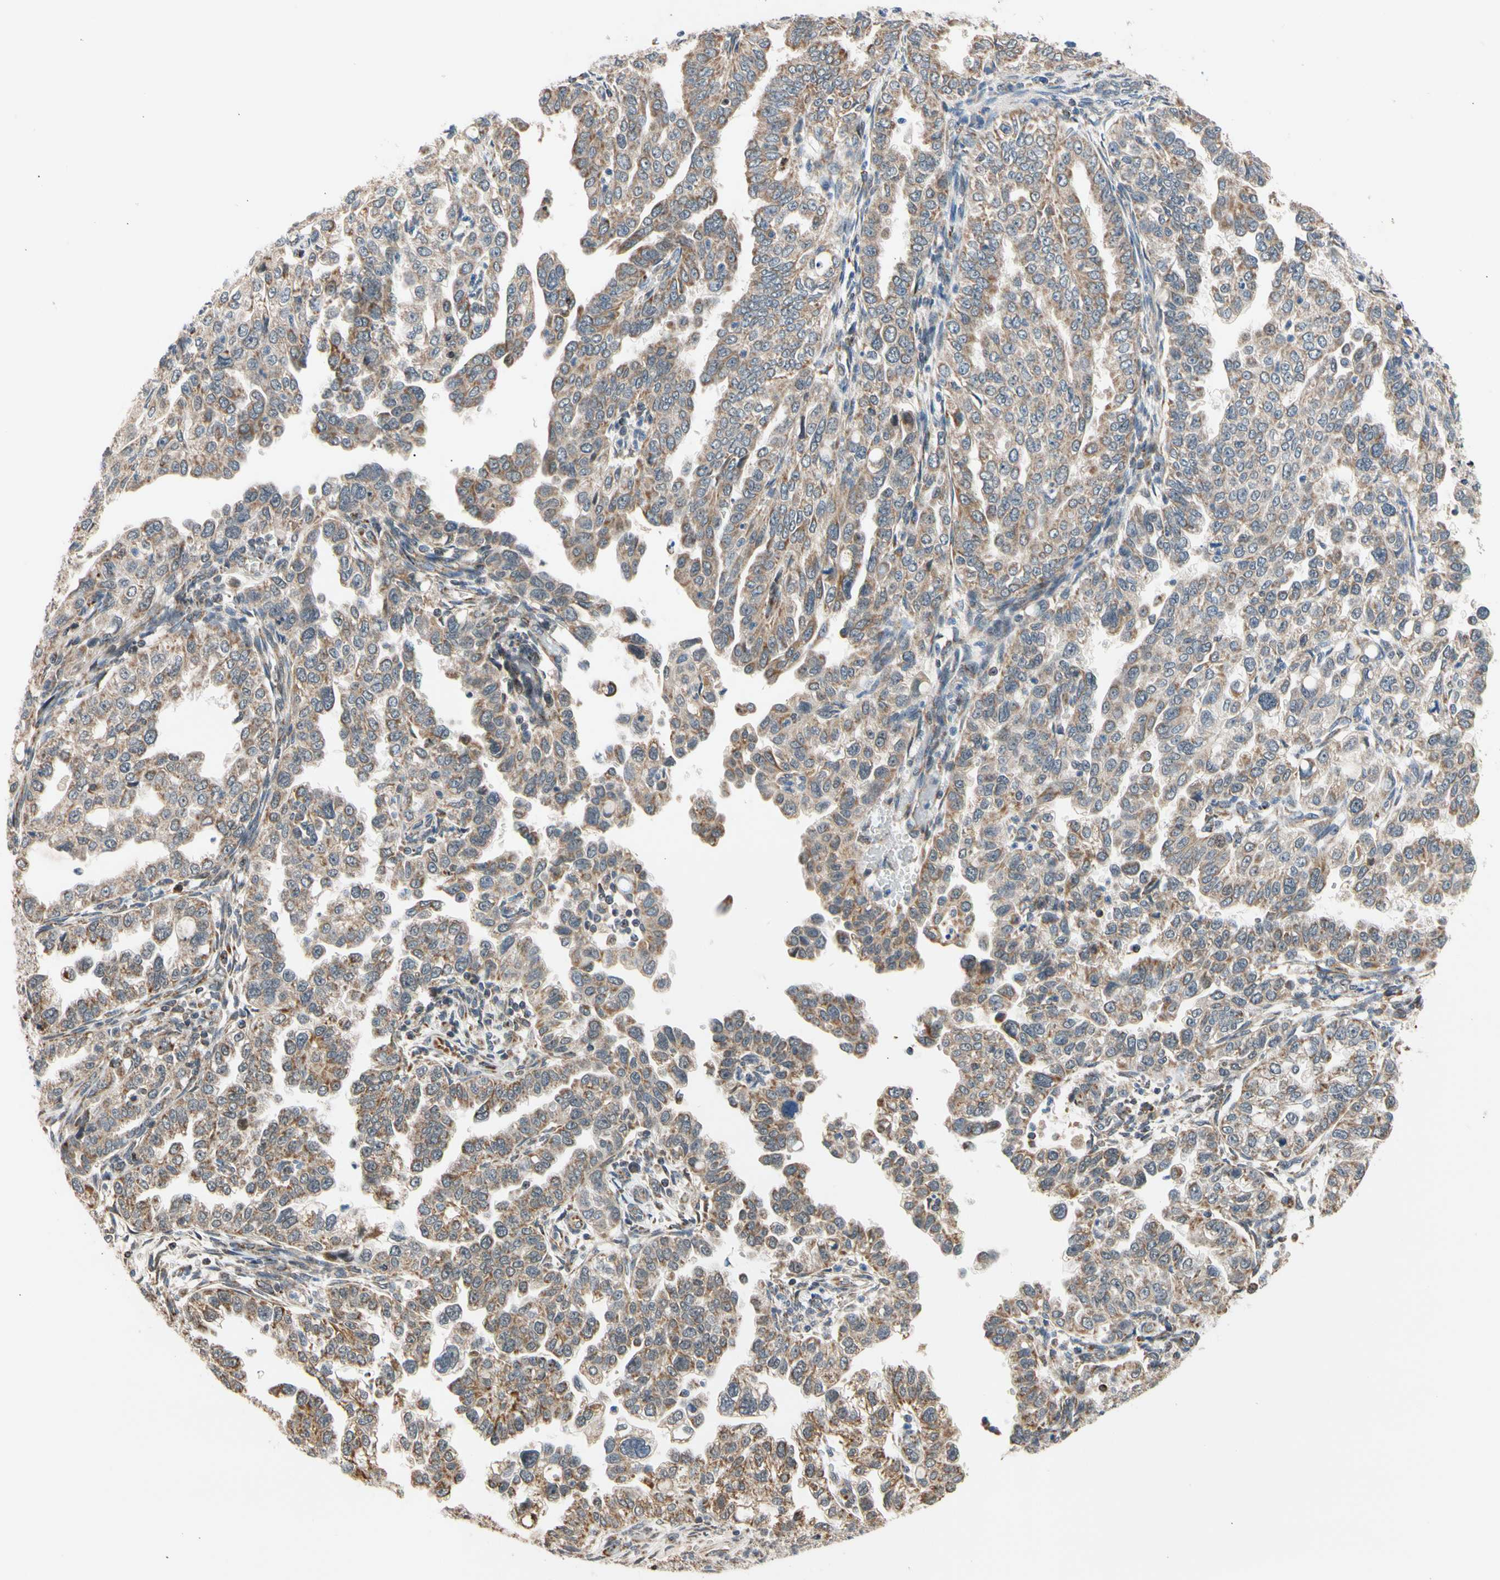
{"staining": {"intensity": "moderate", "quantity": ">75%", "location": "cytoplasmic/membranous"}, "tissue": "endometrial cancer", "cell_type": "Tumor cells", "image_type": "cancer", "snomed": [{"axis": "morphology", "description": "Adenocarcinoma, NOS"}, {"axis": "topography", "description": "Endometrium"}], "caption": "DAB (3,3'-diaminobenzidine) immunohistochemical staining of endometrial adenocarcinoma displays moderate cytoplasmic/membranous protein staining in approximately >75% of tumor cells. The staining was performed using DAB (3,3'-diaminobenzidine), with brown indicating positive protein expression. Nuclei are stained blue with hematoxylin.", "gene": "KHDC4", "patient": {"sex": "female", "age": 85}}